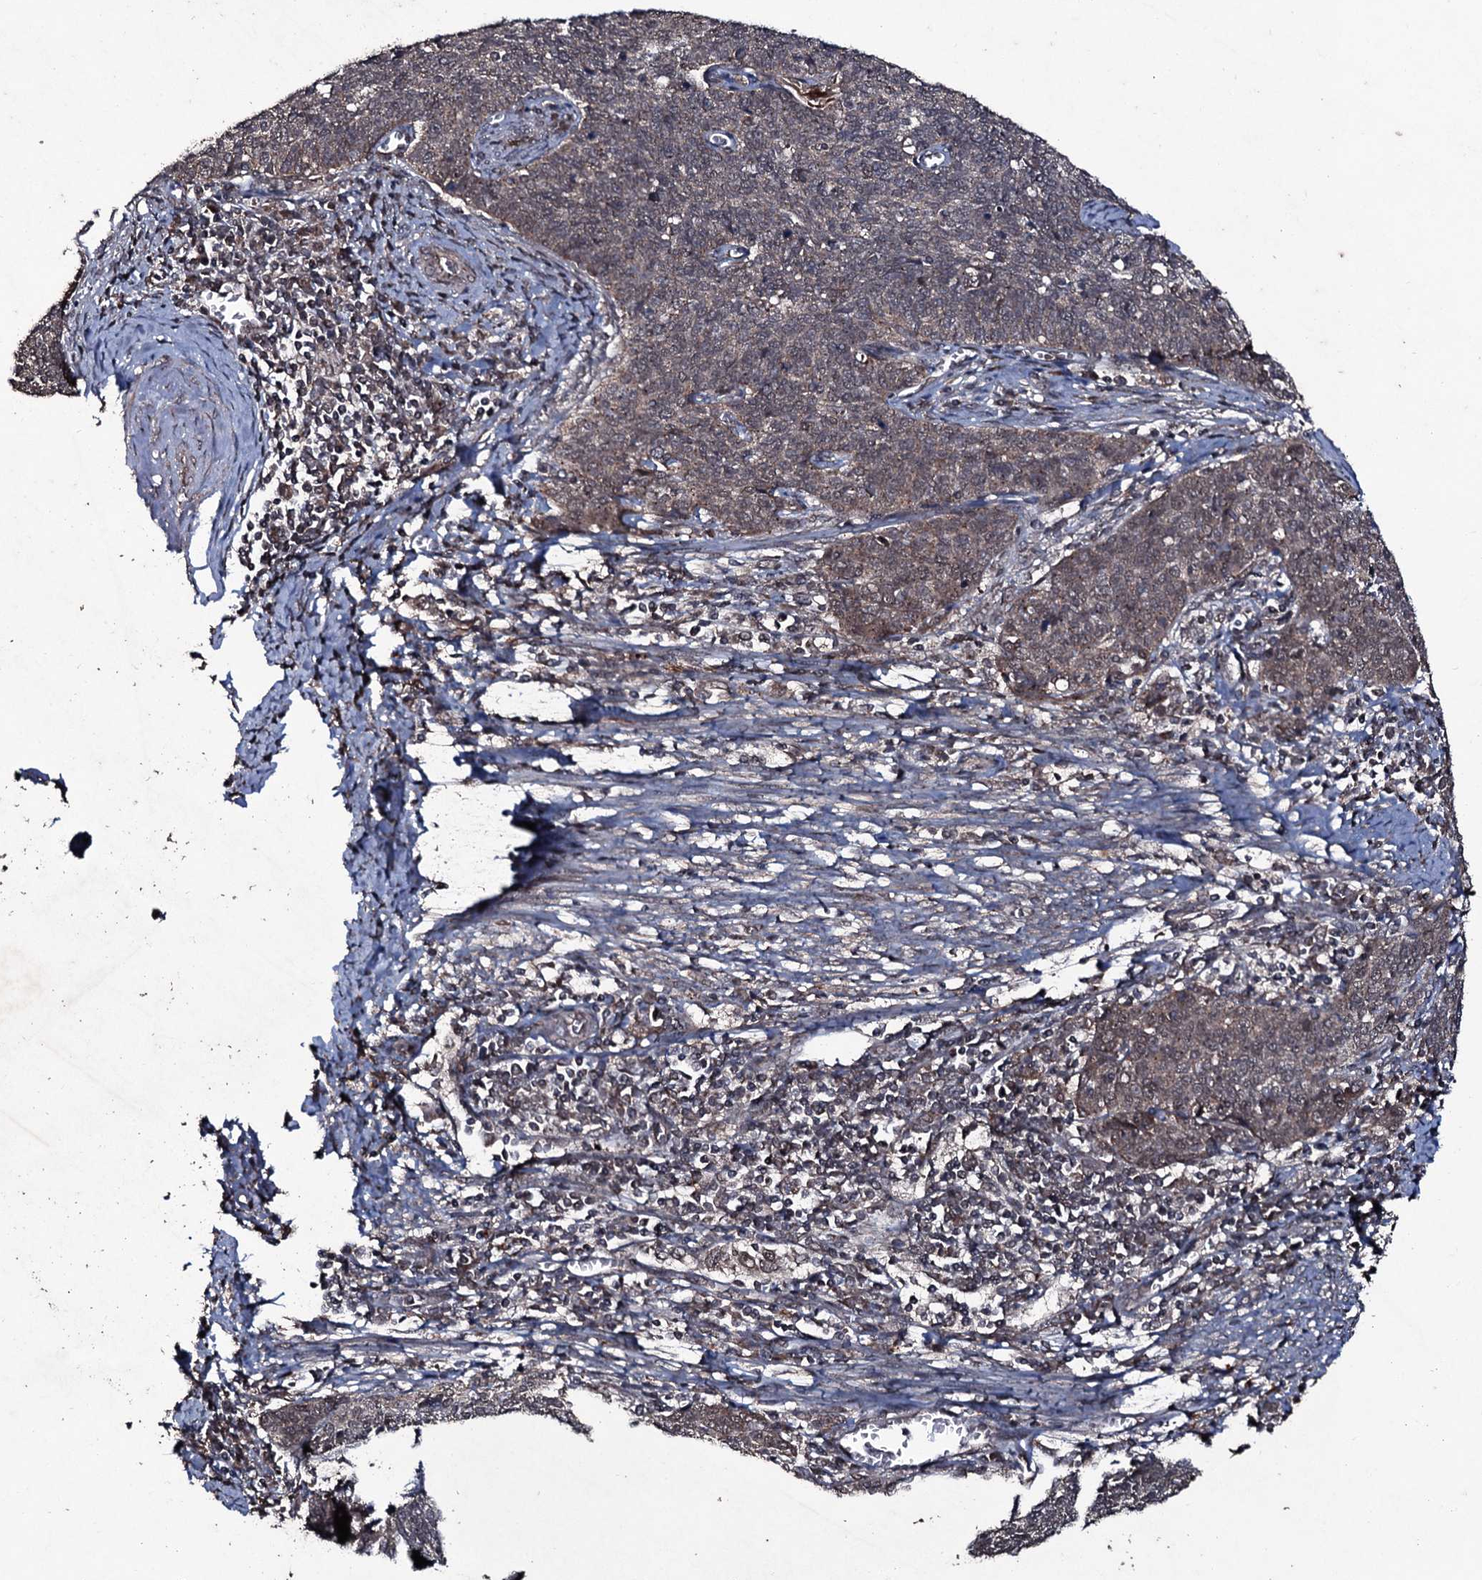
{"staining": {"intensity": "weak", "quantity": "<25%", "location": "cytoplasmic/membranous"}, "tissue": "cervical cancer", "cell_type": "Tumor cells", "image_type": "cancer", "snomed": [{"axis": "morphology", "description": "Squamous cell carcinoma, NOS"}, {"axis": "topography", "description": "Cervix"}], "caption": "DAB (3,3'-diaminobenzidine) immunohistochemical staining of cervical squamous cell carcinoma displays no significant expression in tumor cells.", "gene": "MRPS31", "patient": {"sex": "female", "age": 39}}